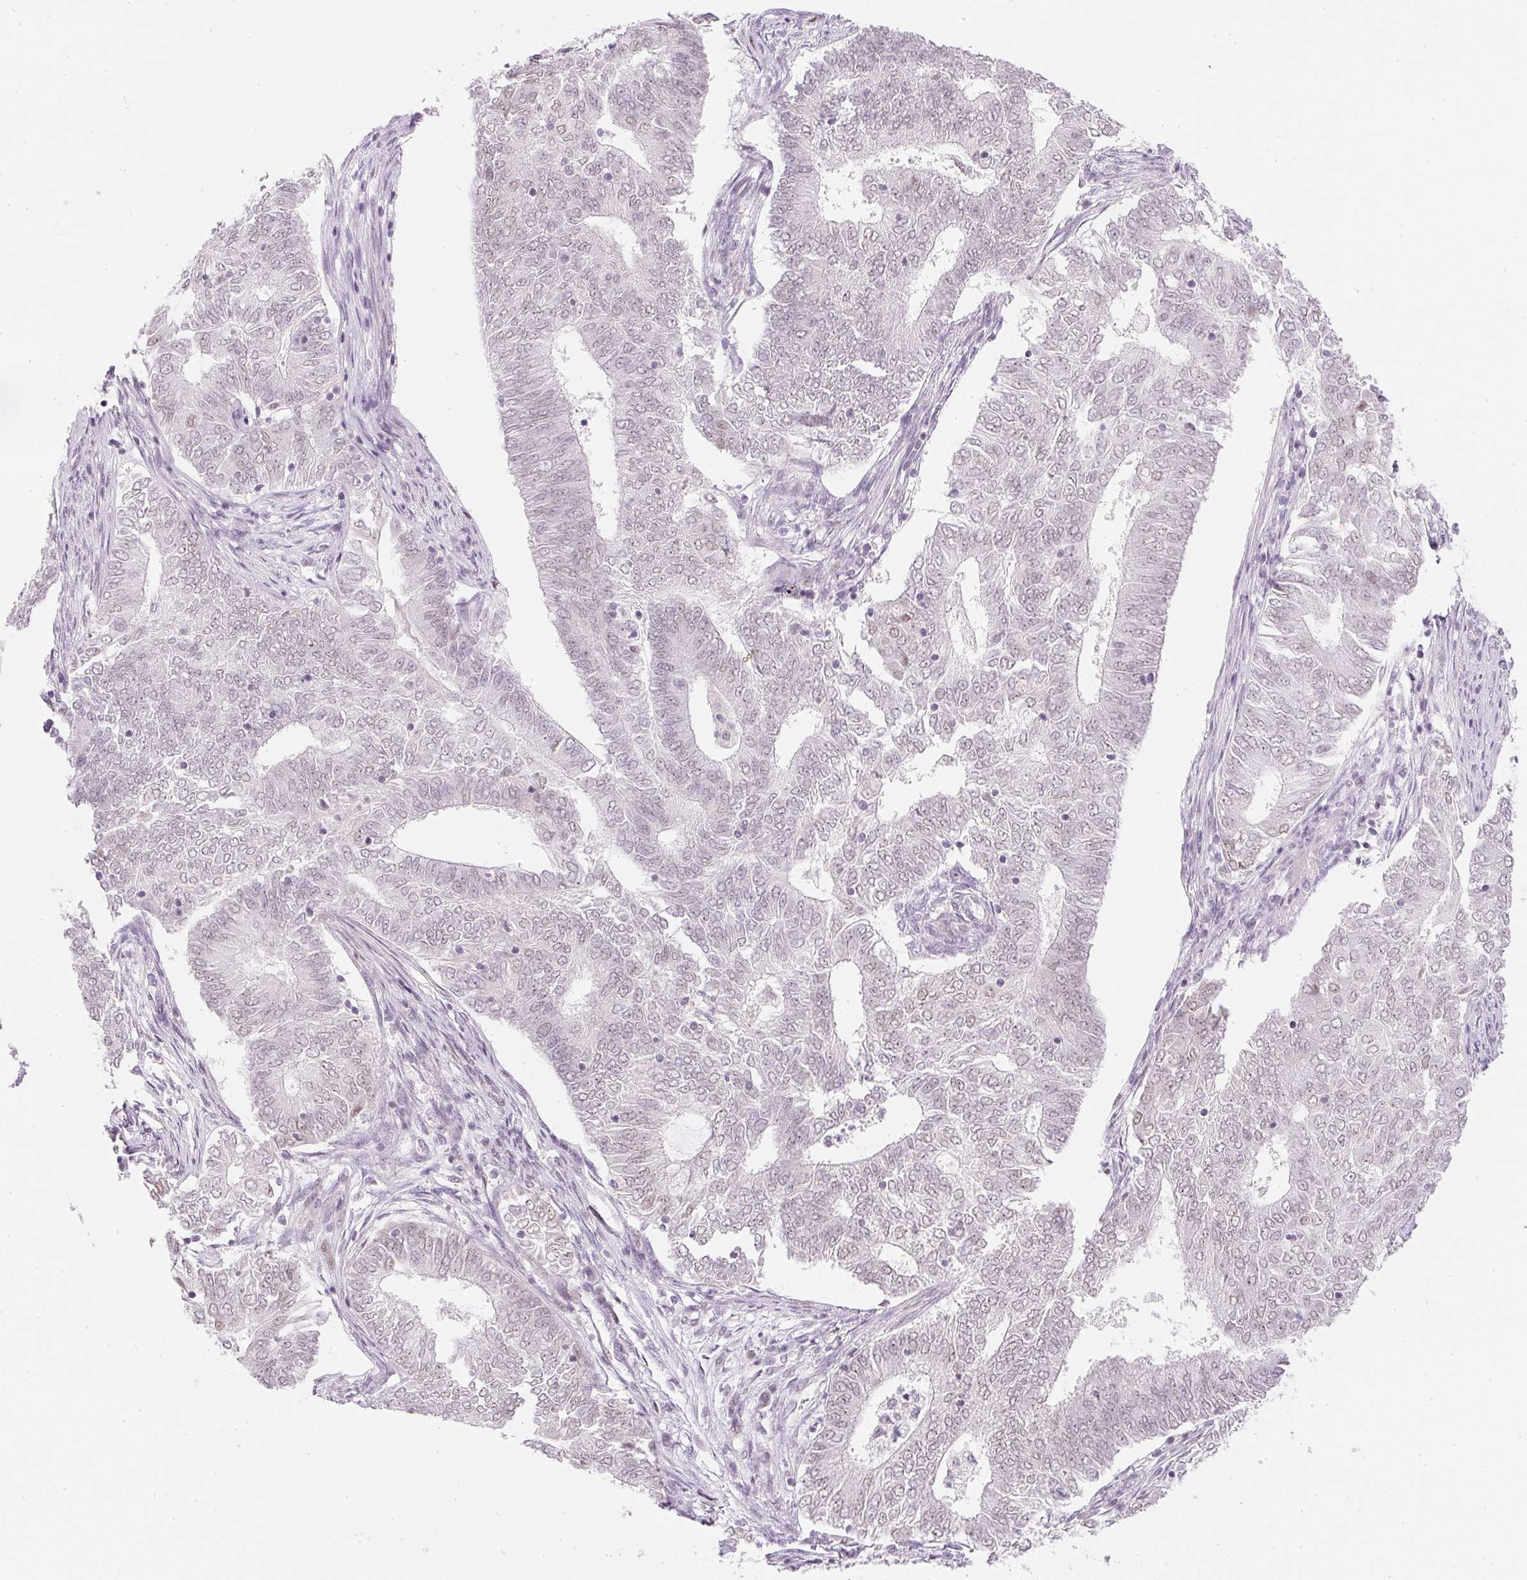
{"staining": {"intensity": "weak", "quantity": "25%-75%", "location": "nuclear"}, "tissue": "endometrial cancer", "cell_type": "Tumor cells", "image_type": "cancer", "snomed": [{"axis": "morphology", "description": "Adenocarcinoma, NOS"}, {"axis": "topography", "description": "Endometrium"}], "caption": "A photomicrograph of human endometrial cancer (adenocarcinoma) stained for a protein reveals weak nuclear brown staining in tumor cells.", "gene": "DPPA4", "patient": {"sex": "female", "age": 62}}